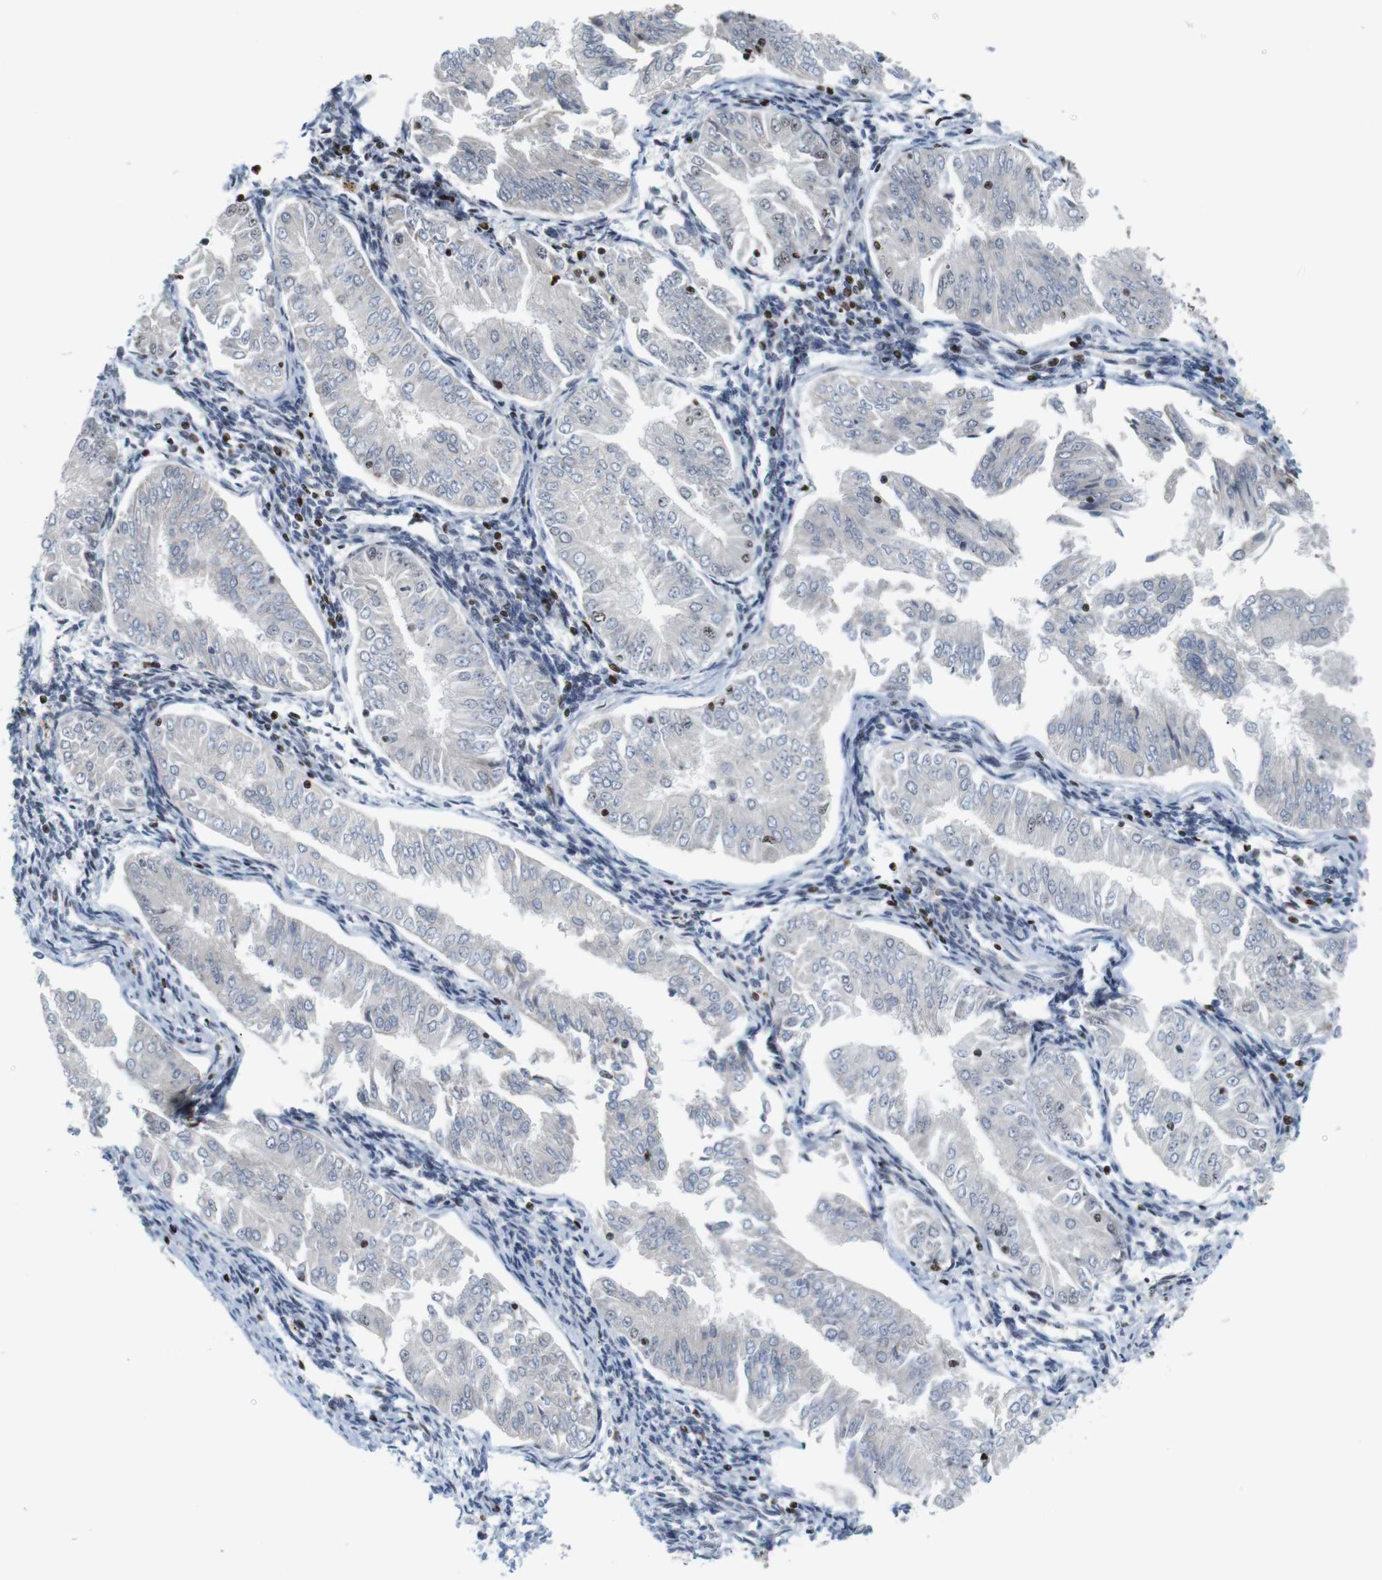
{"staining": {"intensity": "negative", "quantity": "none", "location": "none"}, "tissue": "endometrial cancer", "cell_type": "Tumor cells", "image_type": "cancer", "snomed": [{"axis": "morphology", "description": "Adenocarcinoma, NOS"}, {"axis": "topography", "description": "Endometrium"}], "caption": "A high-resolution image shows immunohistochemistry (IHC) staining of endometrial cancer (adenocarcinoma), which displays no significant staining in tumor cells. (IHC, brightfield microscopy, high magnification).", "gene": "MBD1", "patient": {"sex": "female", "age": 53}}